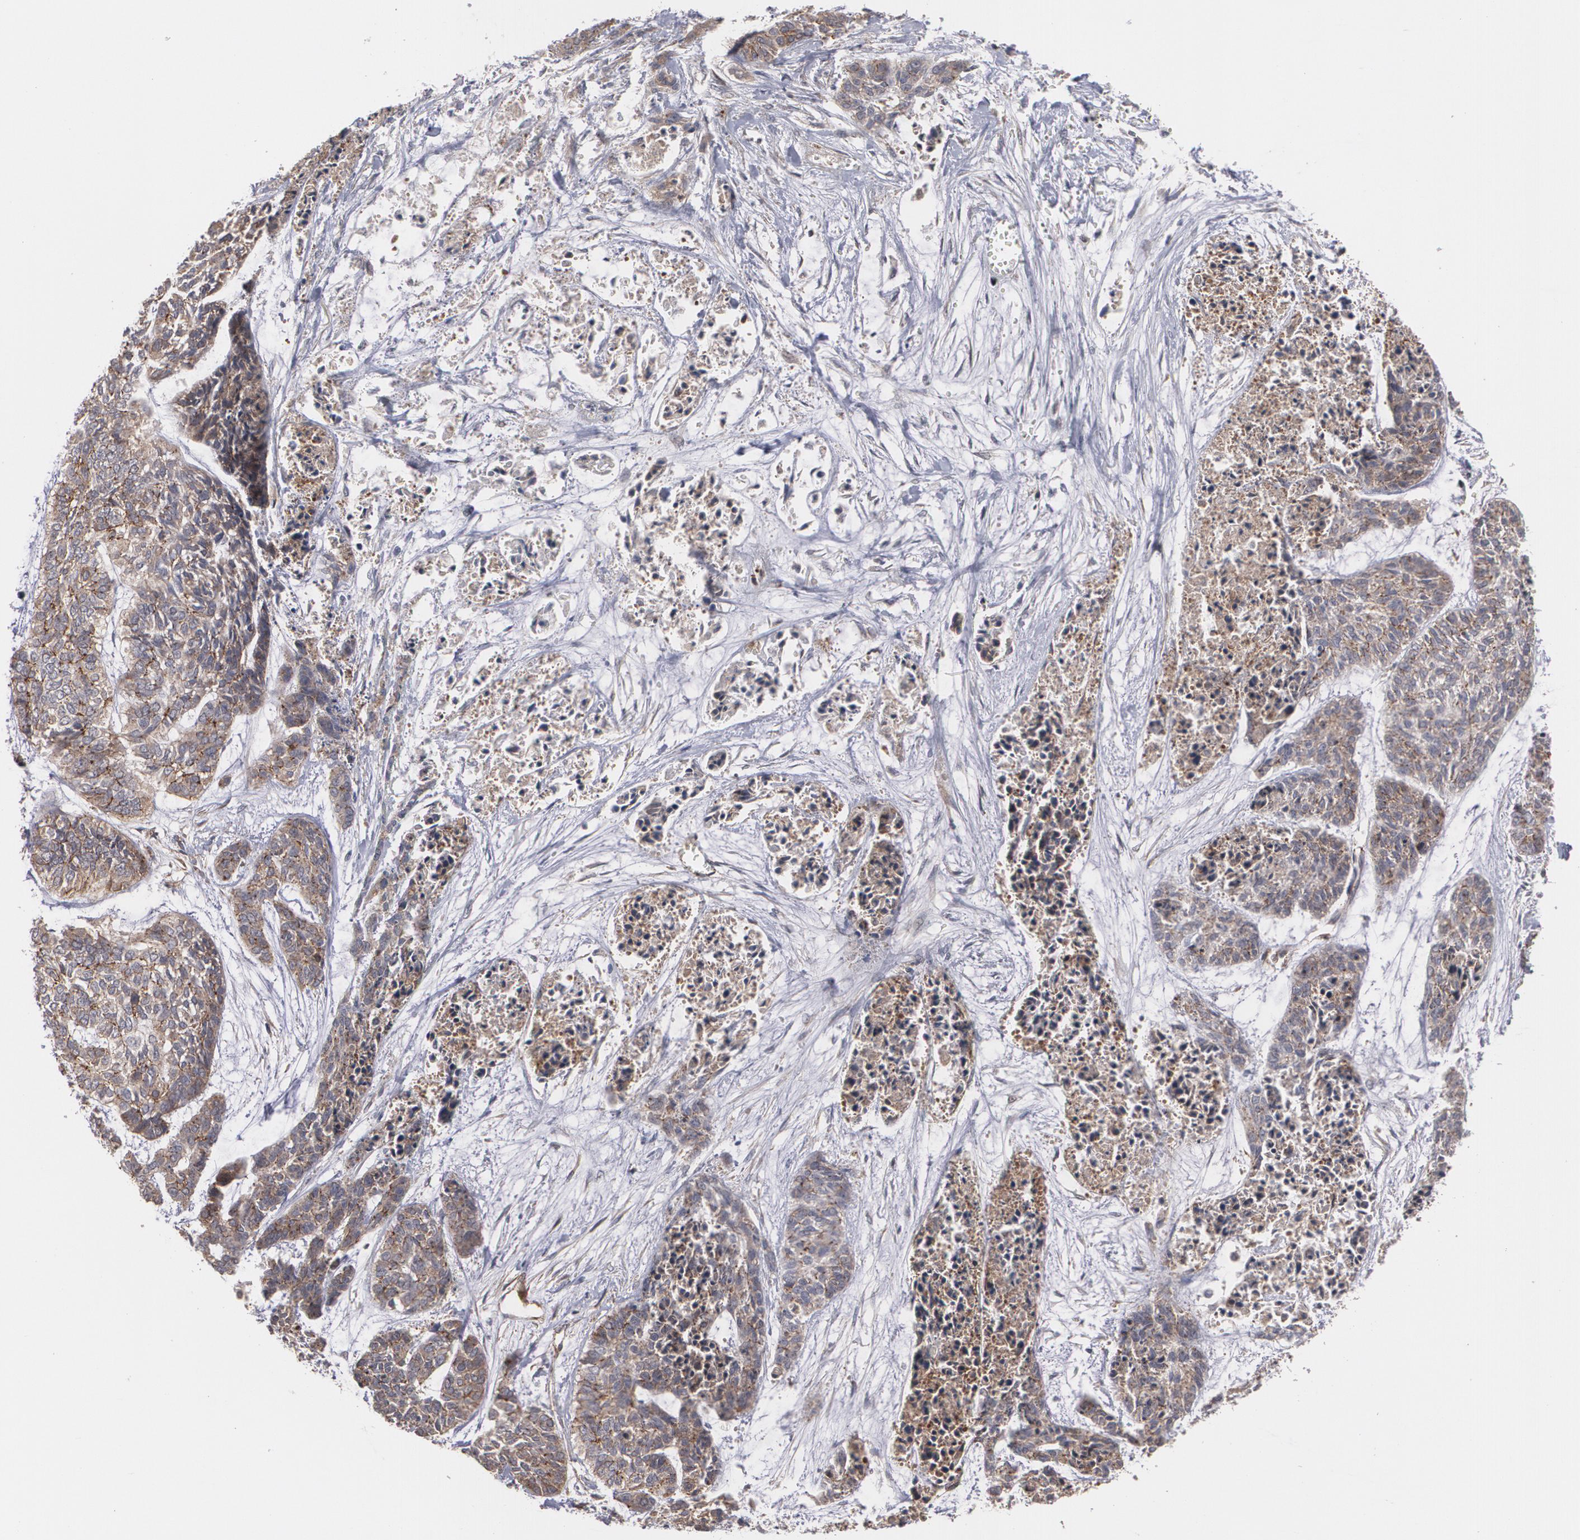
{"staining": {"intensity": "moderate", "quantity": ">75%", "location": "cytoplasmic/membranous"}, "tissue": "skin cancer", "cell_type": "Tumor cells", "image_type": "cancer", "snomed": [{"axis": "morphology", "description": "Basal cell carcinoma"}, {"axis": "topography", "description": "Skin"}], "caption": "This micrograph shows skin cancer stained with immunohistochemistry (IHC) to label a protein in brown. The cytoplasmic/membranous of tumor cells show moderate positivity for the protein. Nuclei are counter-stained blue.", "gene": "TJP1", "patient": {"sex": "female", "age": 64}}